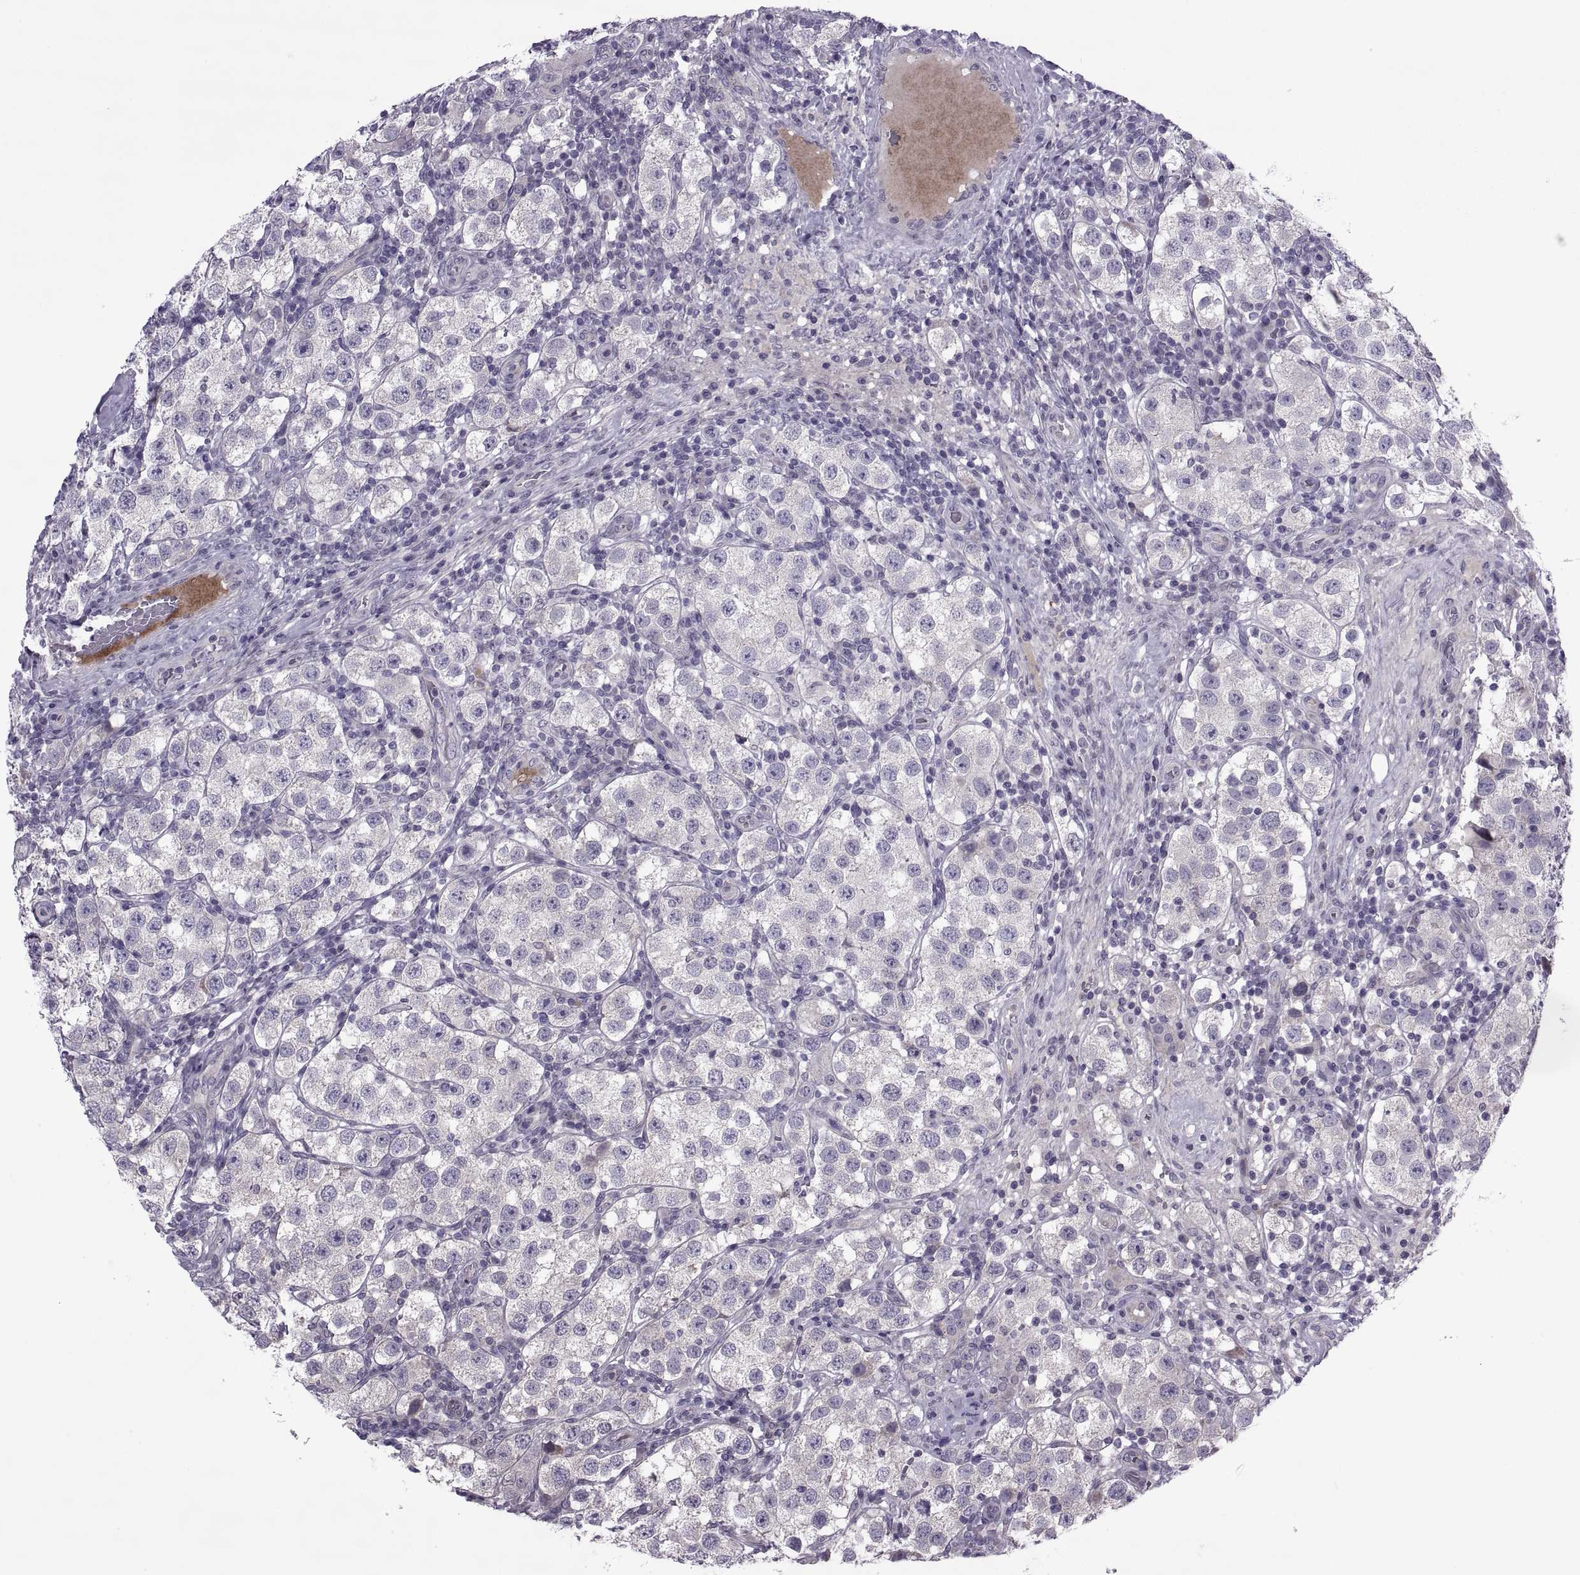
{"staining": {"intensity": "negative", "quantity": "none", "location": "none"}, "tissue": "testis cancer", "cell_type": "Tumor cells", "image_type": "cancer", "snomed": [{"axis": "morphology", "description": "Seminoma, NOS"}, {"axis": "topography", "description": "Testis"}], "caption": "A high-resolution photomicrograph shows immunohistochemistry (IHC) staining of testis cancer, which exhibits no significant positivity in tumor cells. Brightfield microscopy of IHC stained with DAB (brown) and hematoxylin (blue), captured at high magnification.", "gene": "ODF3", "patient": {"sex": "male", "age": 37}}